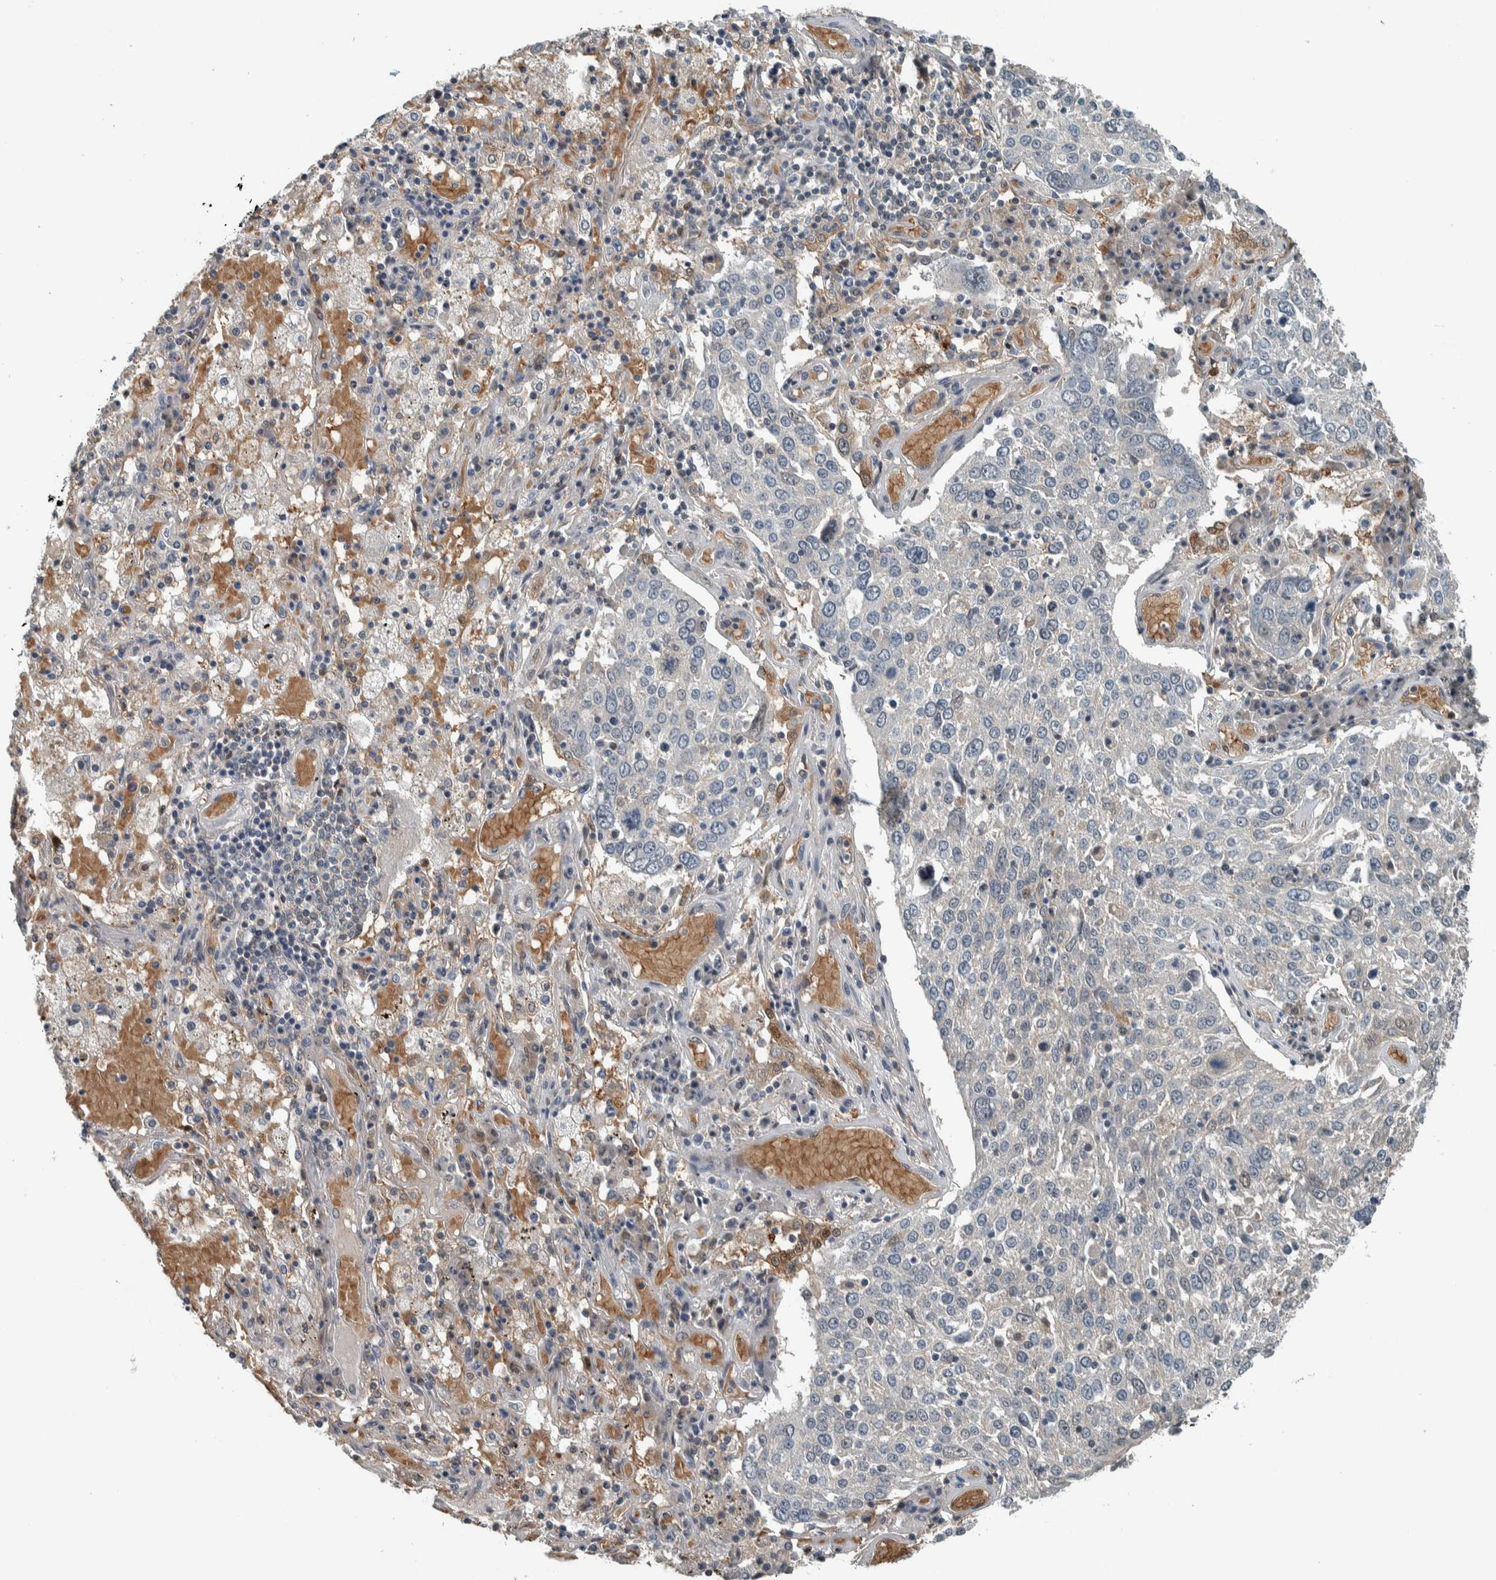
{"staining": {"intensity": "negative", "quantity": "none", "location": "none"}, "tissue": "lung cancer", "cell_type": "Tumor cells", "image_type": "cancer", "snomed": [{"axis": "morphology", "description": "Squamous cell carcinoma, NOS"}, {"axis": "topography", "description": "Lung"}], "caption": "IHC of squamous cell carcinoma (lung) reveals no expression in tumor cells.", "gene": "ALAD", "patient": {"sex": "male", "age": 65}}